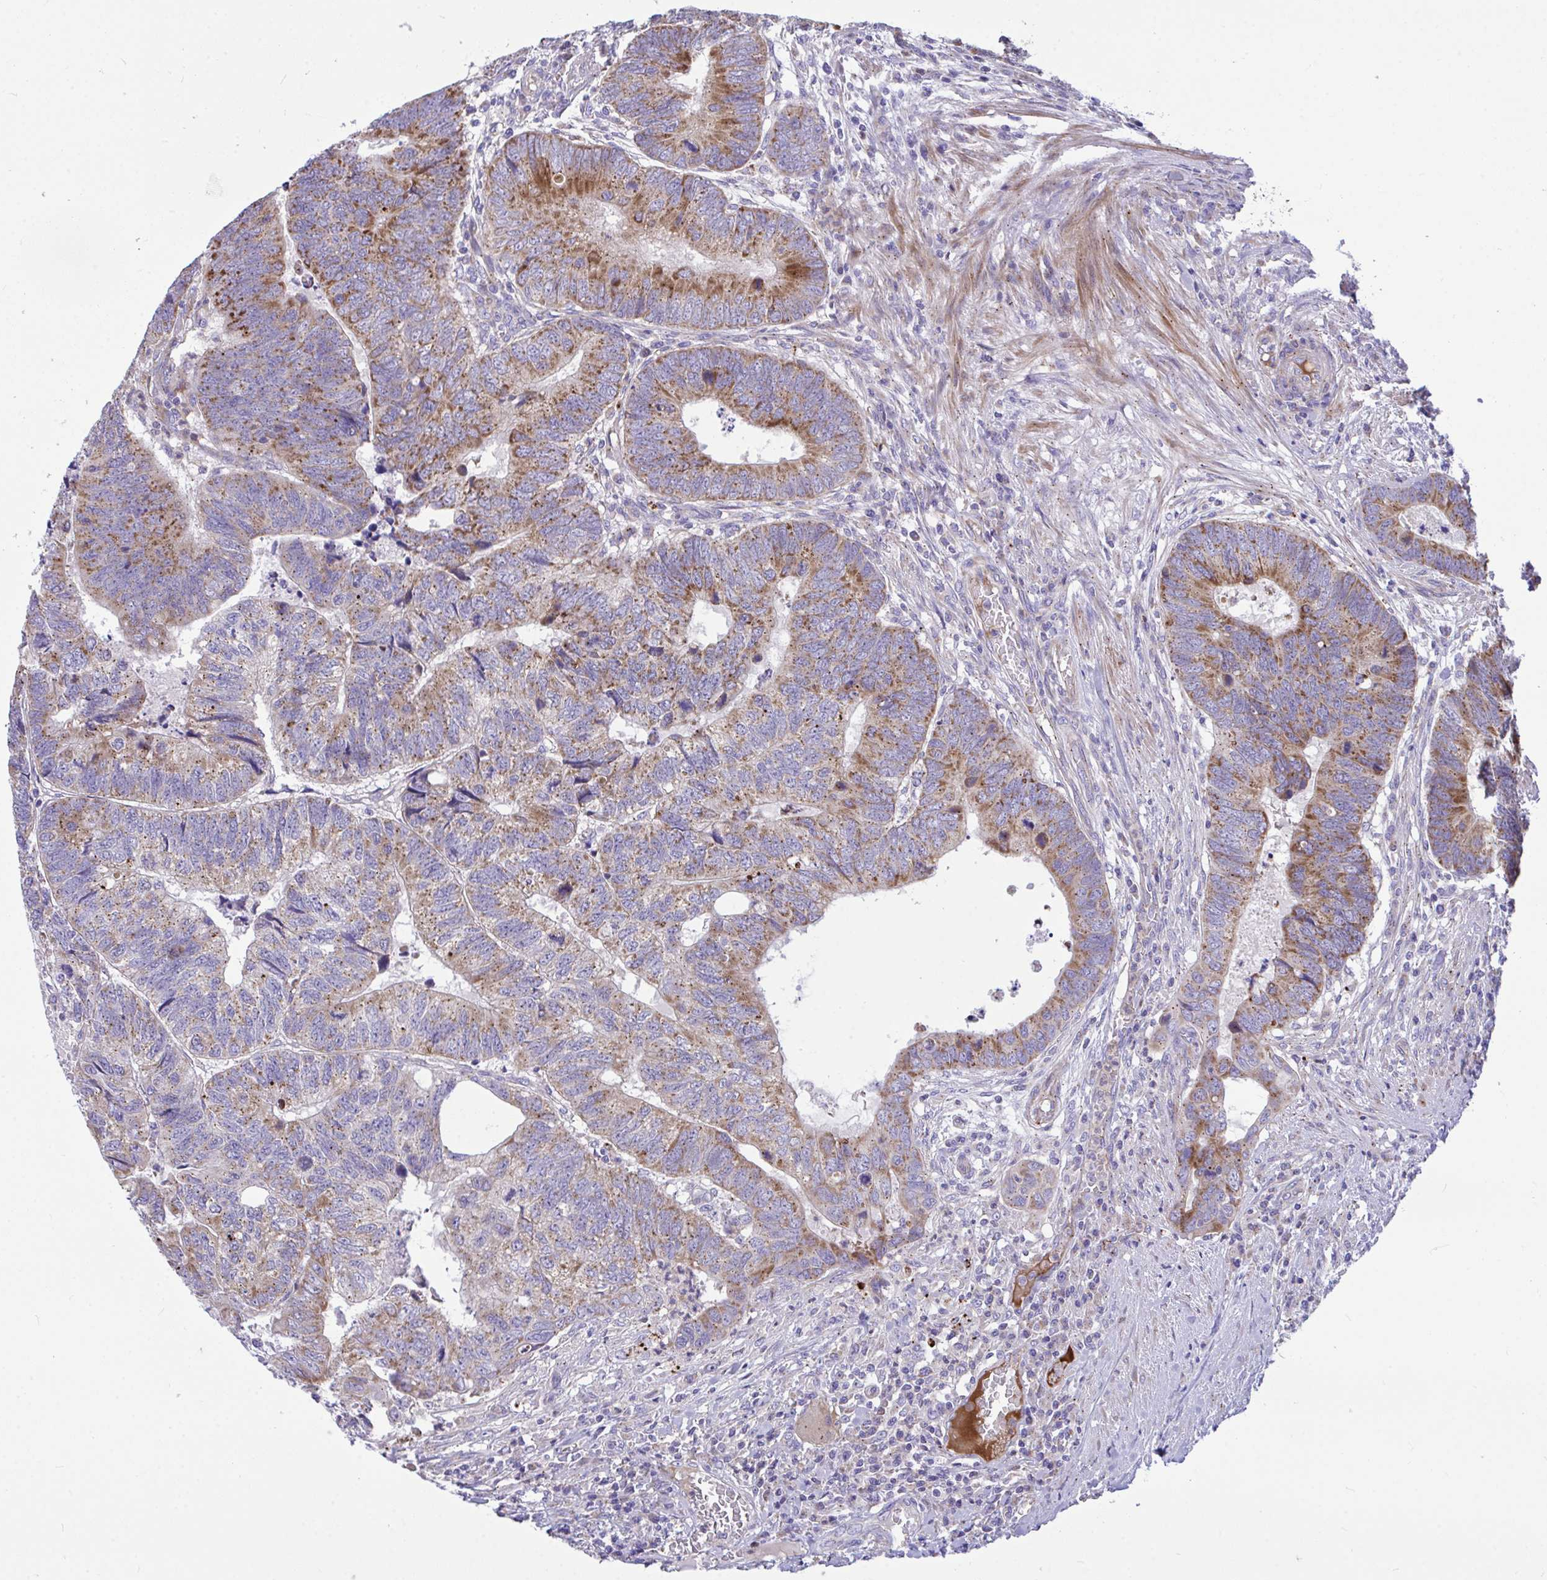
{"staining": {"intensity": "moderate", "quantity": ">75%", "location": "cytoplasmic/membranous"}, "tissue": "colorectal cancer", "cell_type": "Tumor cells", "image_type": "cancer", "snomed": [{"axis": "morphology", "description": "Adenocarcinoma, NOS"}, {"axis": "topography", "description": "Colon"}], "caption": "Moderate cytoplasmic/membranous positivity is seen in about >75% of tumor cells in adenocarcinoma (colorectal). (DAB (3,3'-diaminobenzidine) = brown stain, brightfield microscopy at high magnification).", "gene": "MRPS16", "patient": {"sex": "male", "age": 62}}